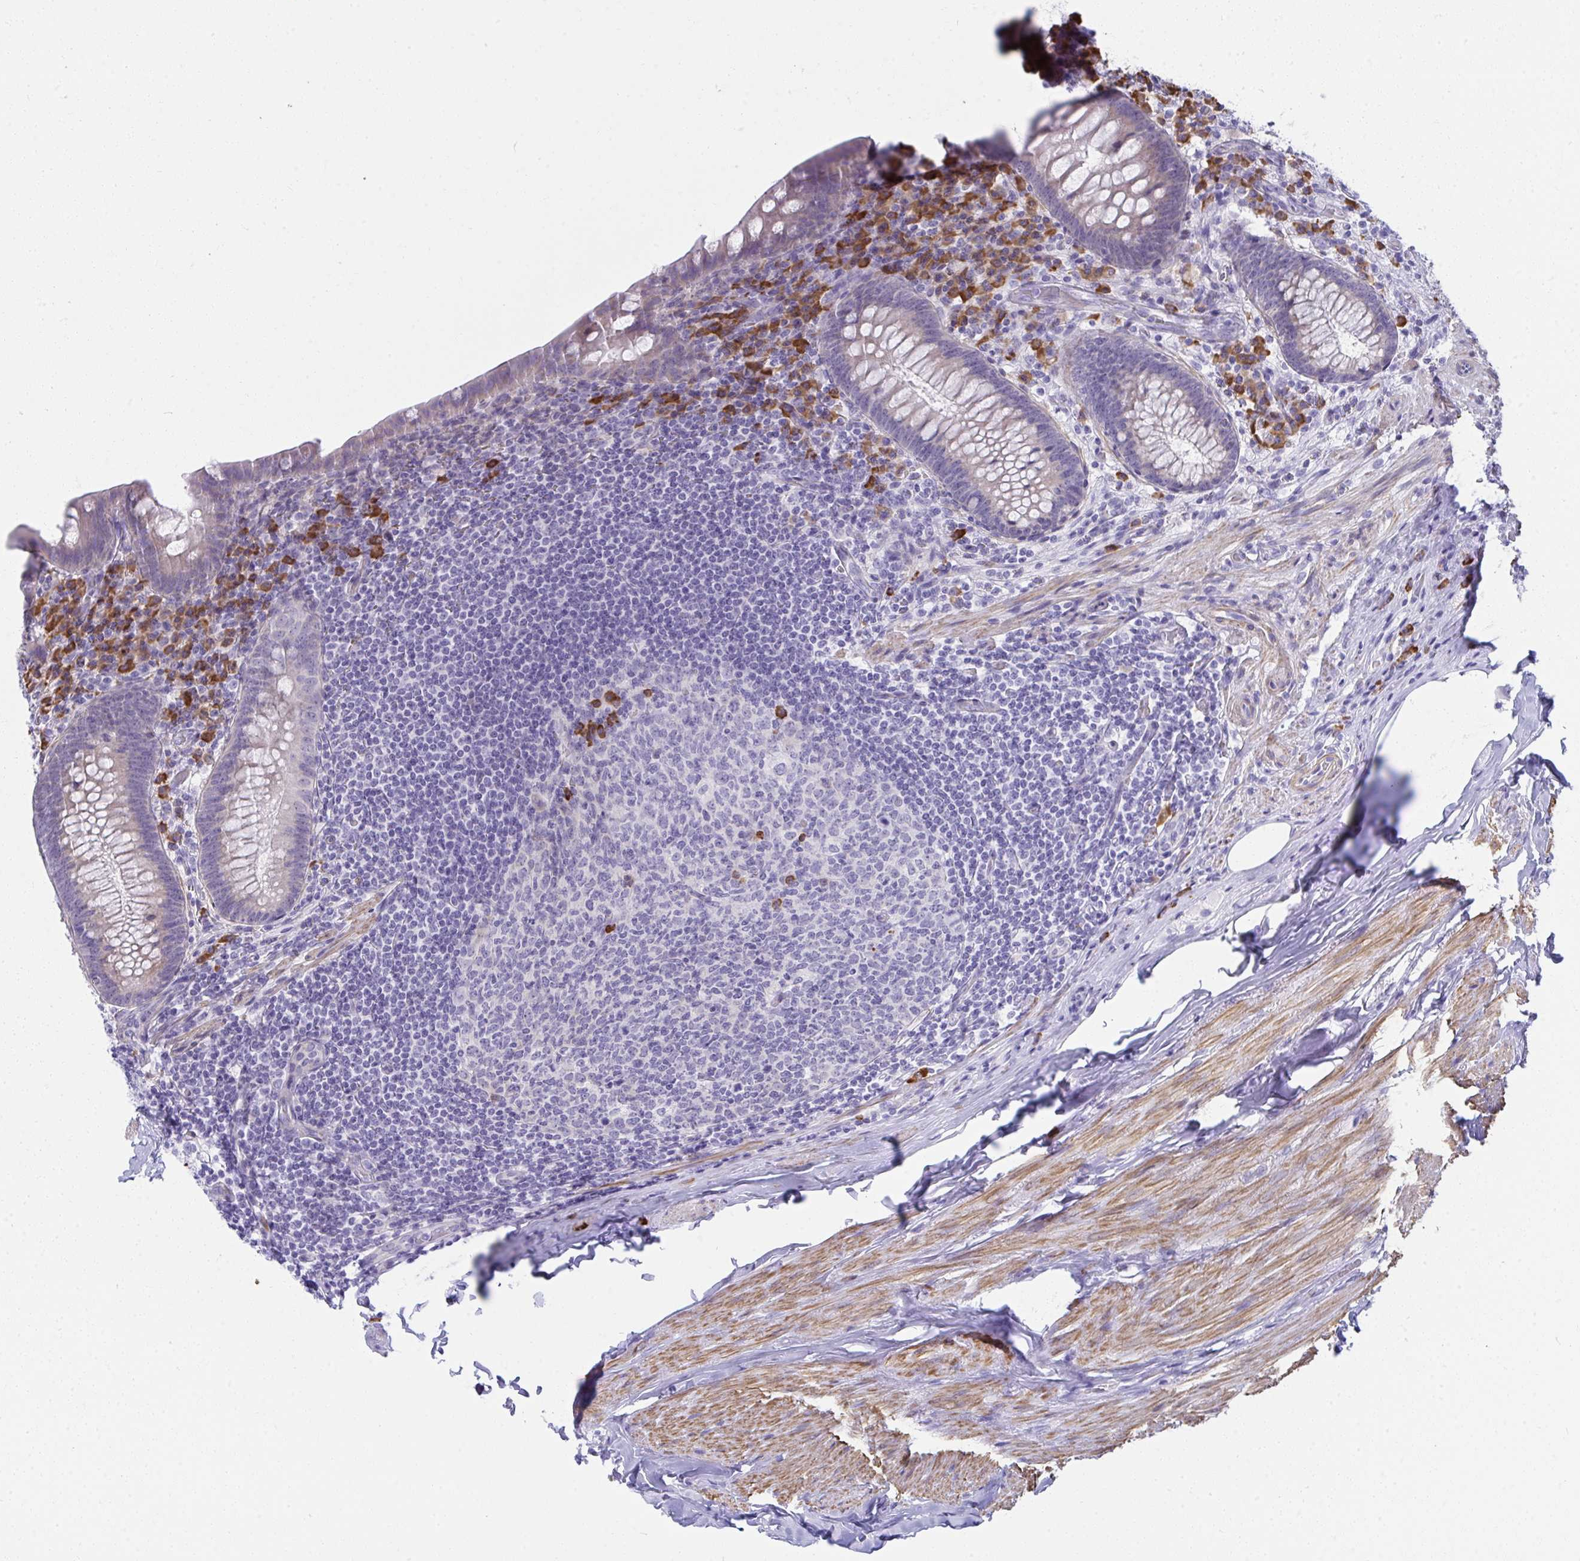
{"staining": {"intensity": "weak", "quantity": "<25%", "location": "cytoplasmic/membranous"}, "tissue": "appendix", "cell_type": "Glandular cells", "image_type": "normal", "snomed": [{"axis": "morphology", "description": "Normal tissue, NOS"}, {"axis": "topography", "description": "Appendix"}], "caption": "Immunohistochemistry (IHC) photomicrograph of benign appendix: appendix stained with DAB demonstrates no significant protein expression in glandular cells.", "gene": "PUS7L", "patient": {"sex": "male", "age": 71}}